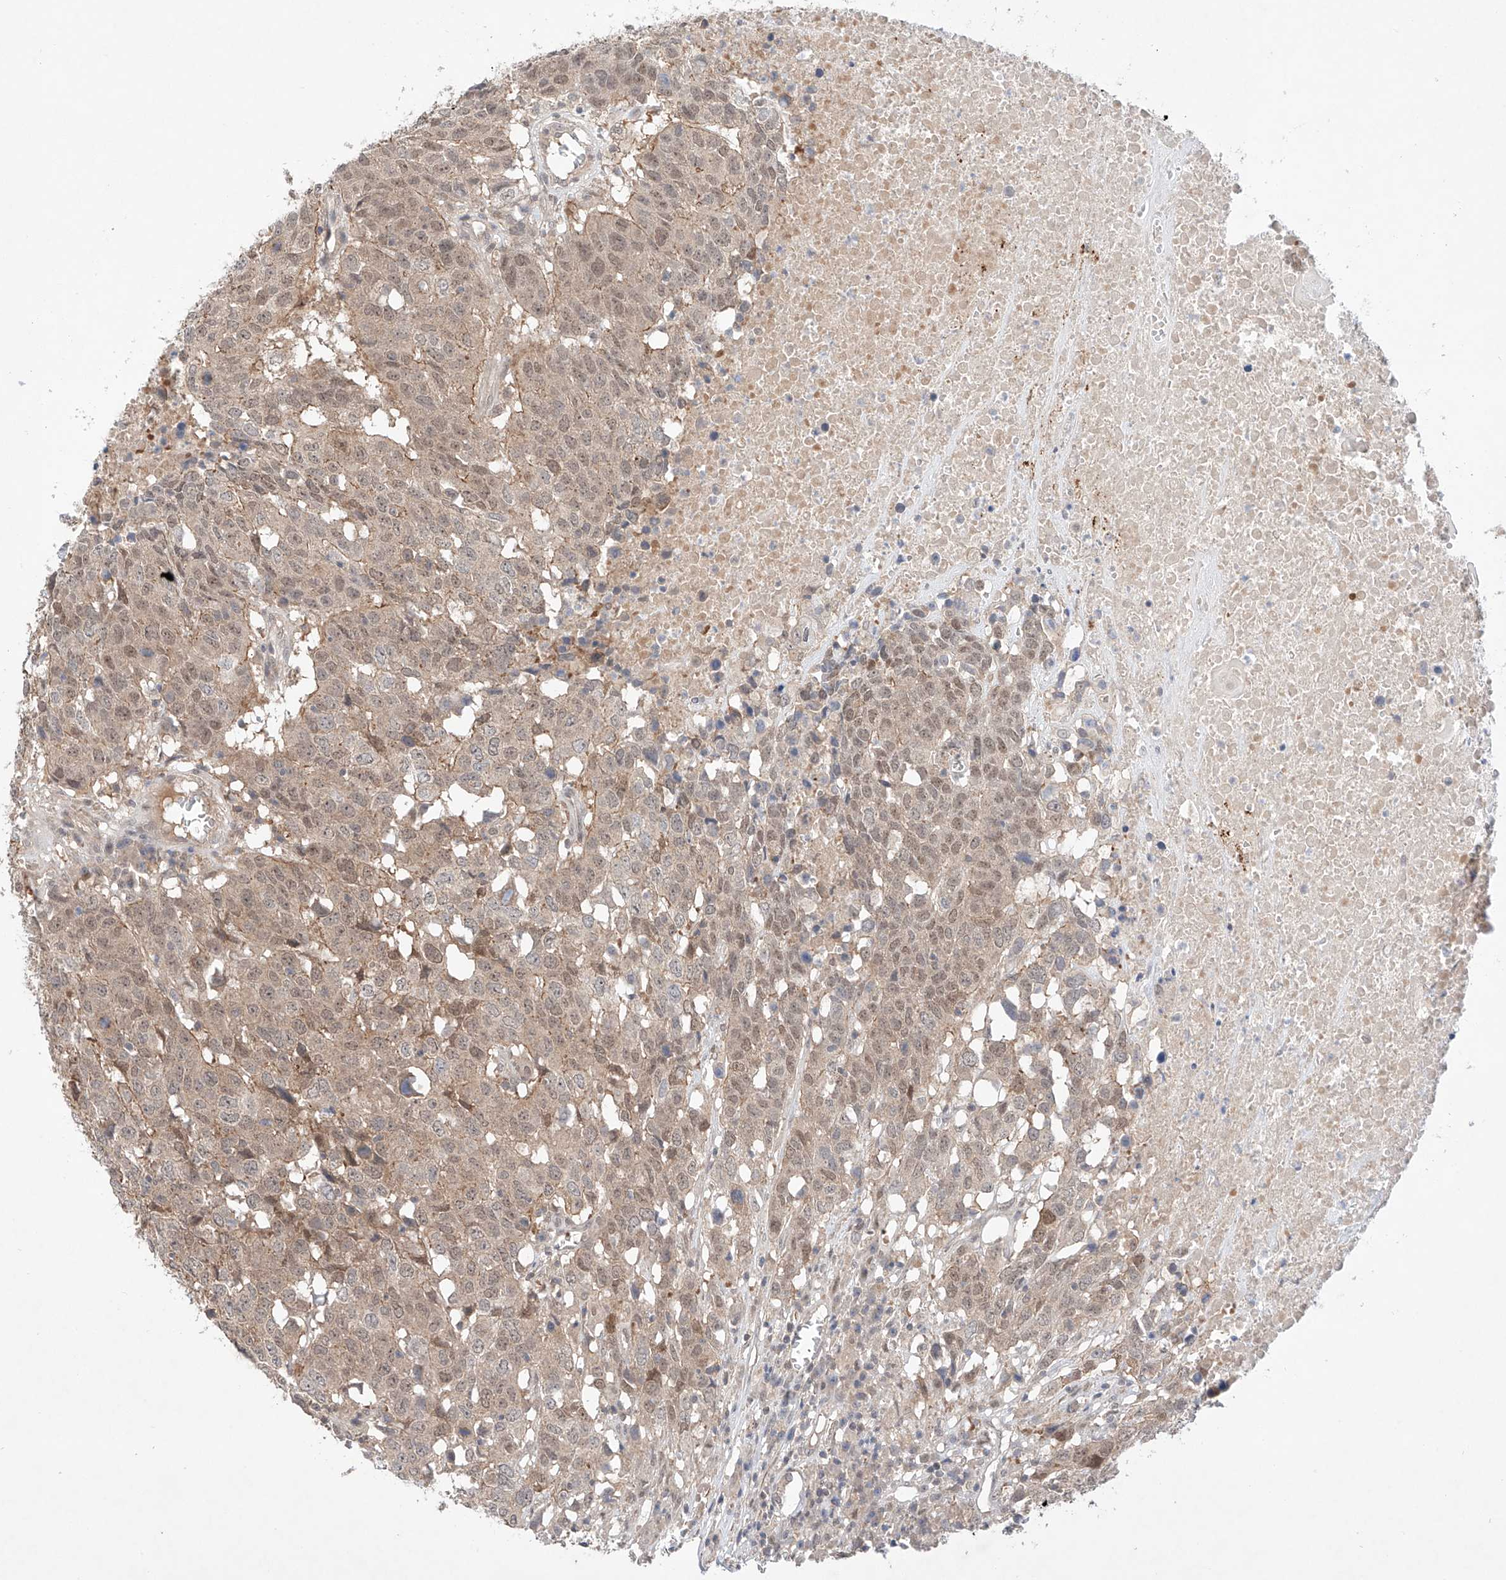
{"staining": {"intensity": "weak", "quantity": "25%-75%", "location": "cytoplasmic/membranous,nuclear"}, "tissue": "head and neck cancer", "cell_type": "Tumor cells", "image_type": "cancer", "snomed": [{"axis": "morphology", "description": "Squamous cell carcinoma, NOS"}, {"axis": "topography", "description": "Head-Neck"}], "caption": "Brown immunohistochemical staining in human head and neck squamous cell carcinoma shows weak cytoplasmic/membranous and nuclear positivity in approximately 25%-75% of tumor cells. (Stains: DAB (3,3'-diaminobenzidine) in brown, nuclei in blue, Microscopy: brightfield microscopy at high magnification).", "gene": "TSR2", "patient": {"sex": "male", "age": 66}}